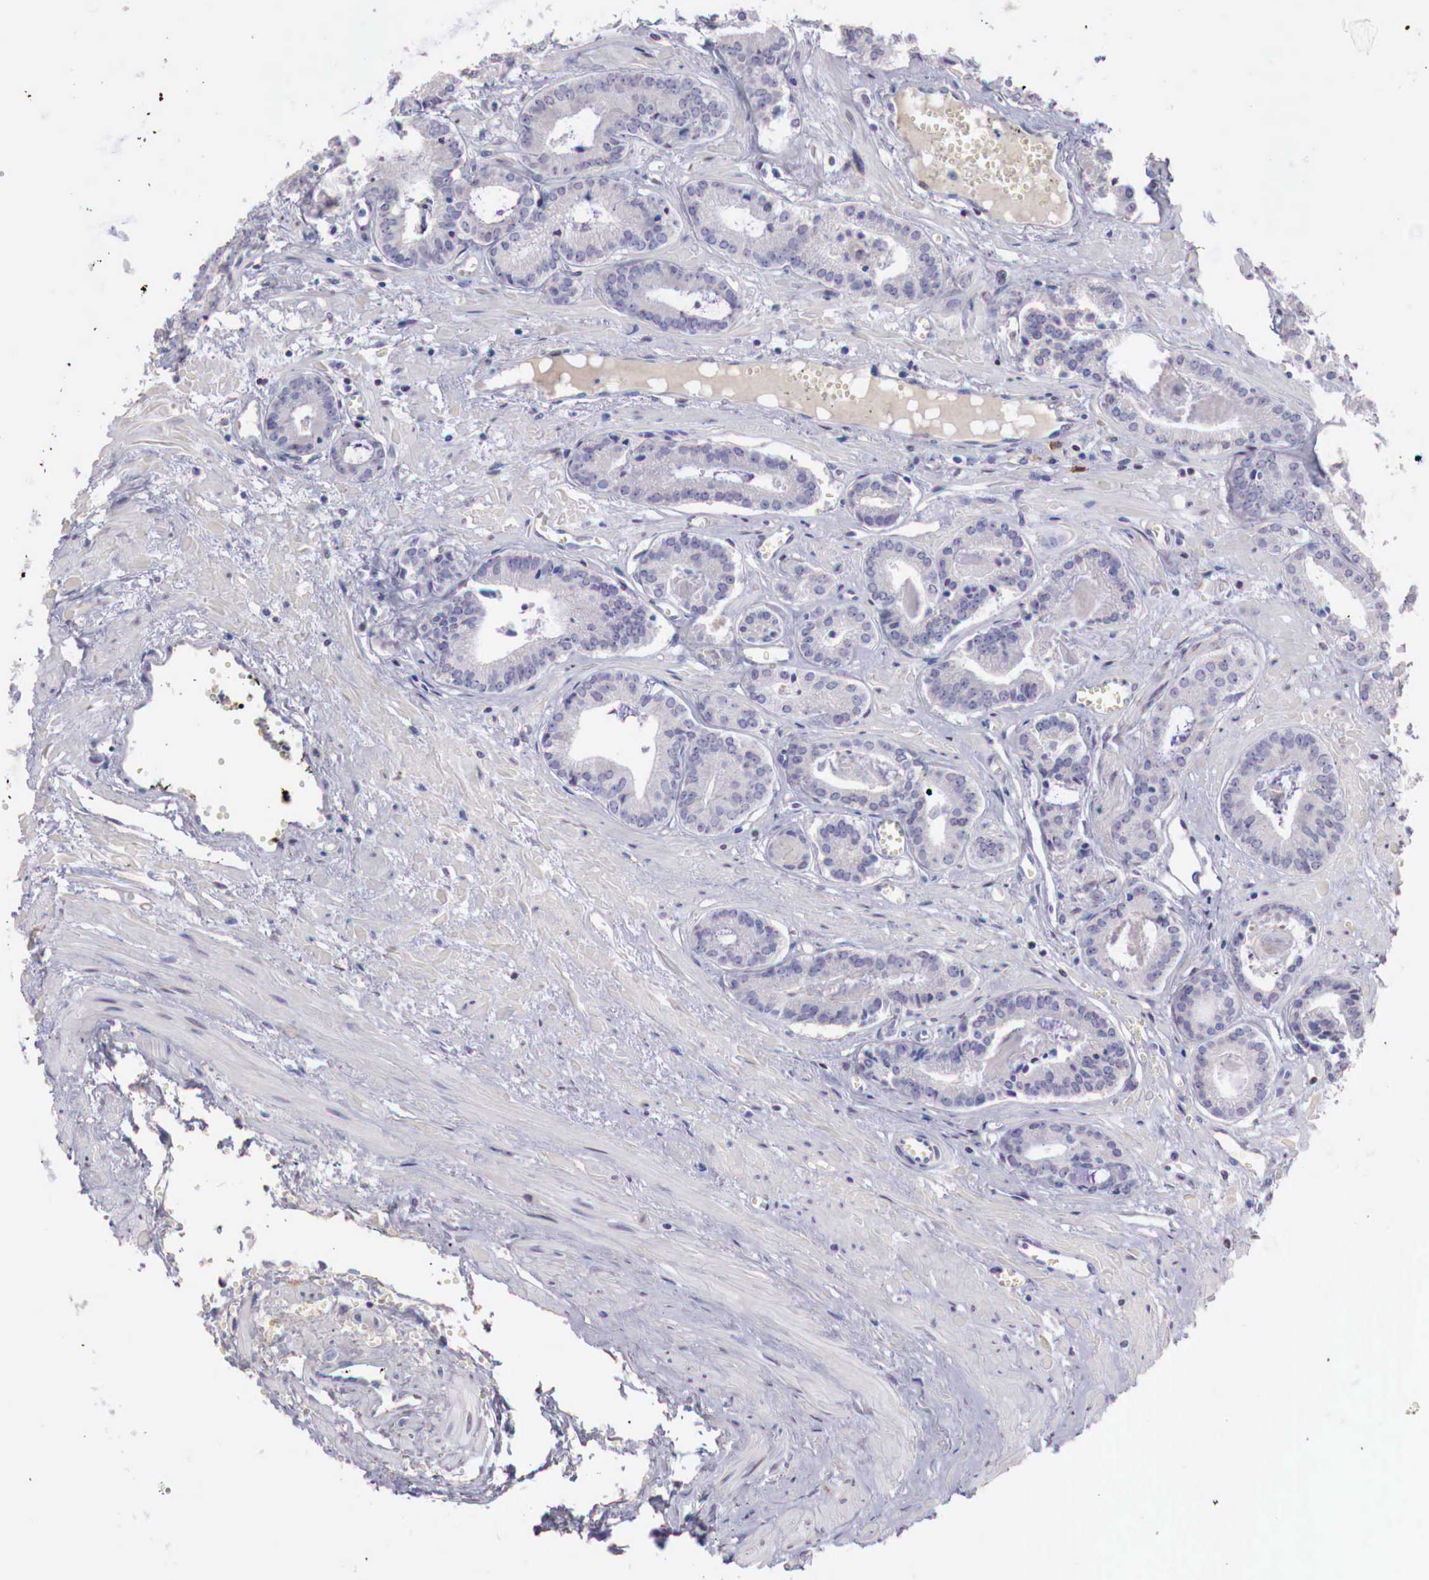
{"staining": {"intensity": "negative", "quantity": "none", "location": "none"}, "tissue": "prostate cancer", "cell_type": "Tumor cells", "image_type": "cancer", "snomed": [{"axis": "morphology", "description": "Adenocarcinoma, High grade"}, {"axis": "topography", "description": "Prostate"}], "caption": "Tumor cells show no significant protein staining in prostate cancer (high-grade adenocarcinoma). (Brightfield microscopy of DAB immunohistochemistry at high magnification).", "gene": "XPNPEP2", "patient": {"sex": "male", "age": 56}}